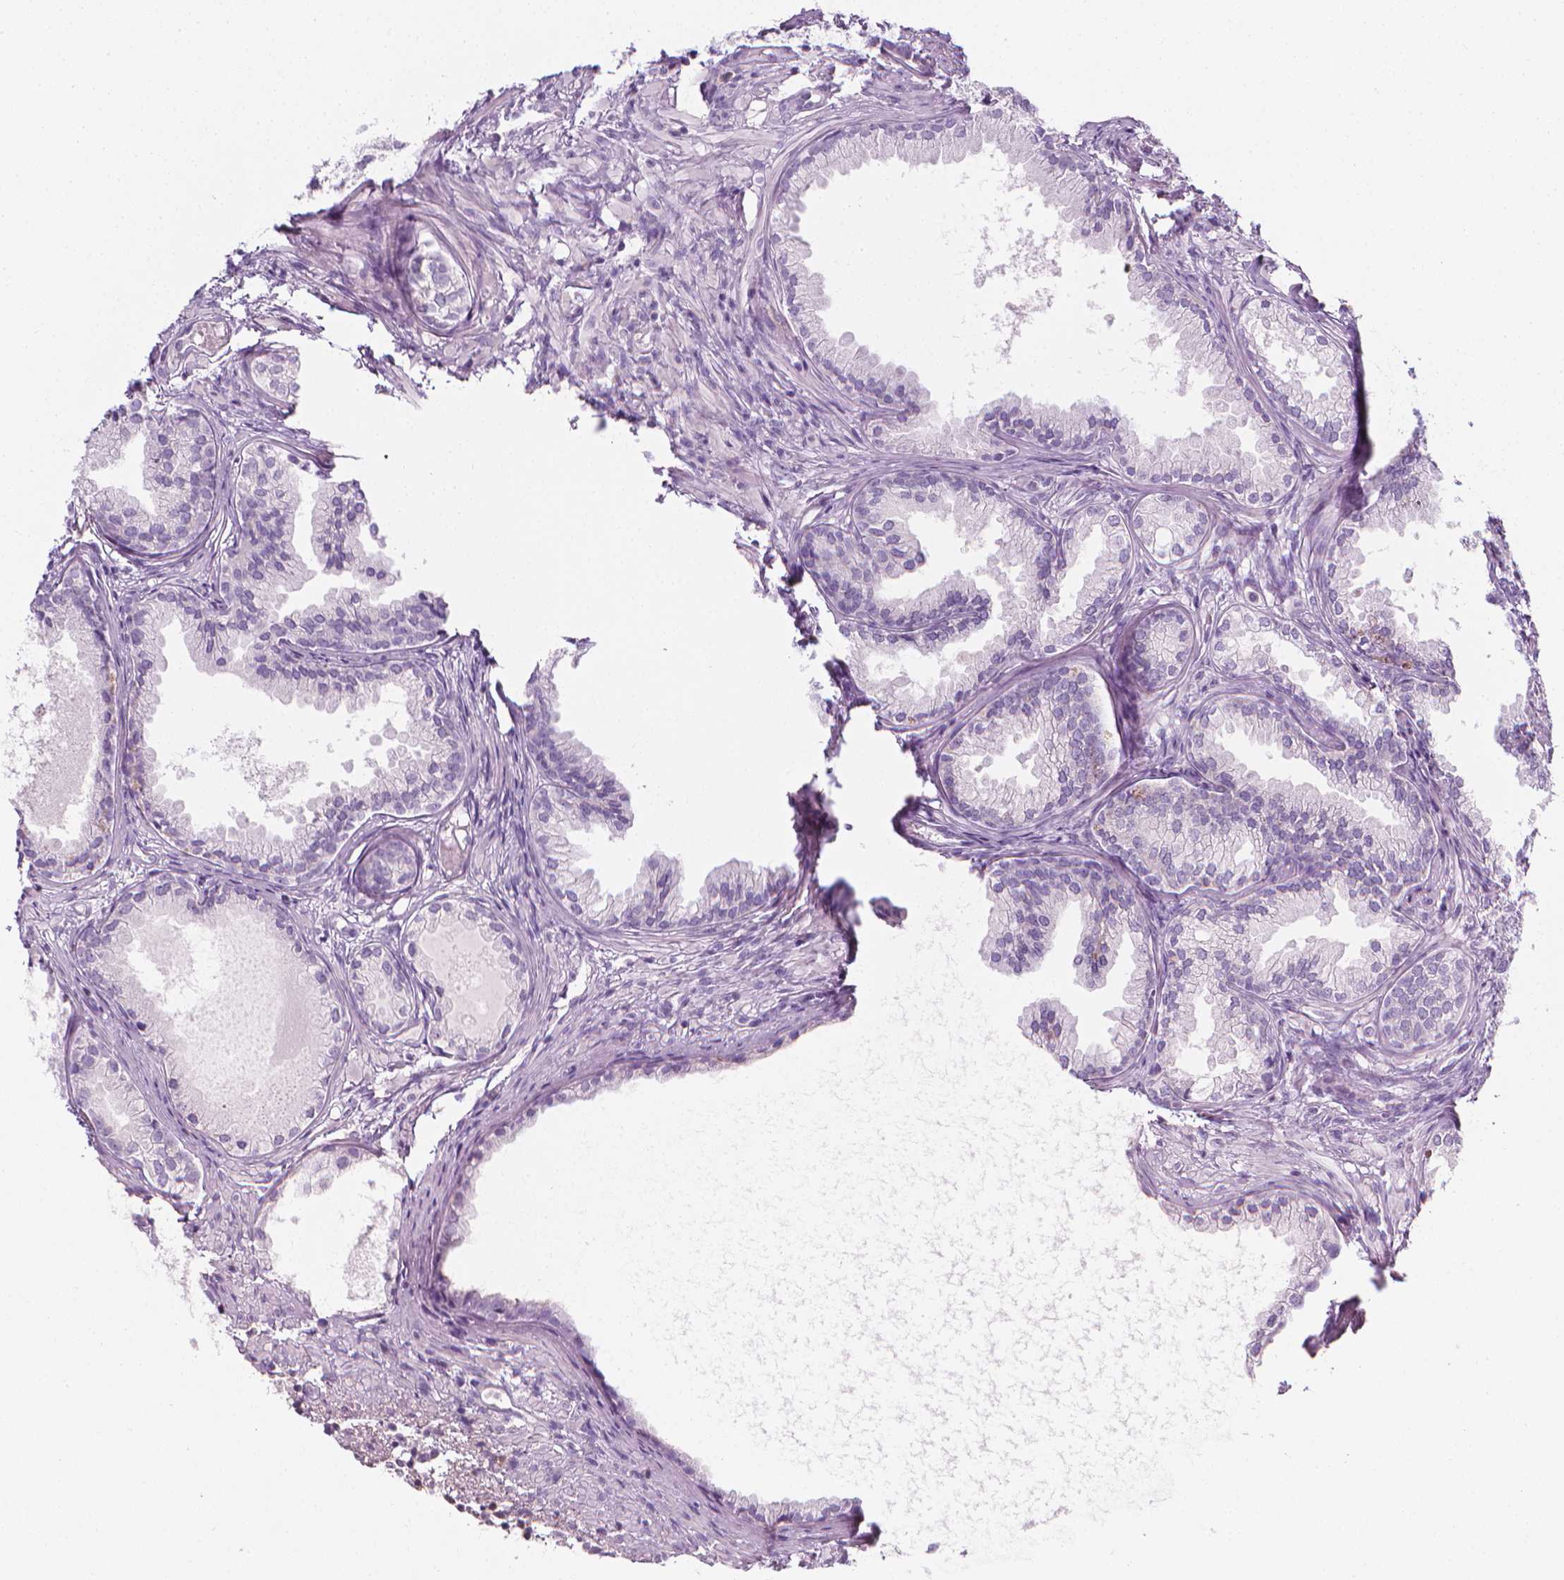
{"staining": {"intensity": "negative", "quantity": "none", "location": "none"}, "tissue": "prostate cancer", "cell_type": "Tumor cells", "image_type": "cancer", "snomed": [{"axis": "morphology", "description": "Adenocarcinoma, High grade"}, {"axis": "topography", "description": "Prostate"}], "caption": "Tumor cells are negative for brown protein staining in high-grade adenocarcinoma (prostate).", "gene": "DCAF8L1", "patient": {"sex": "male", "age": 83}}